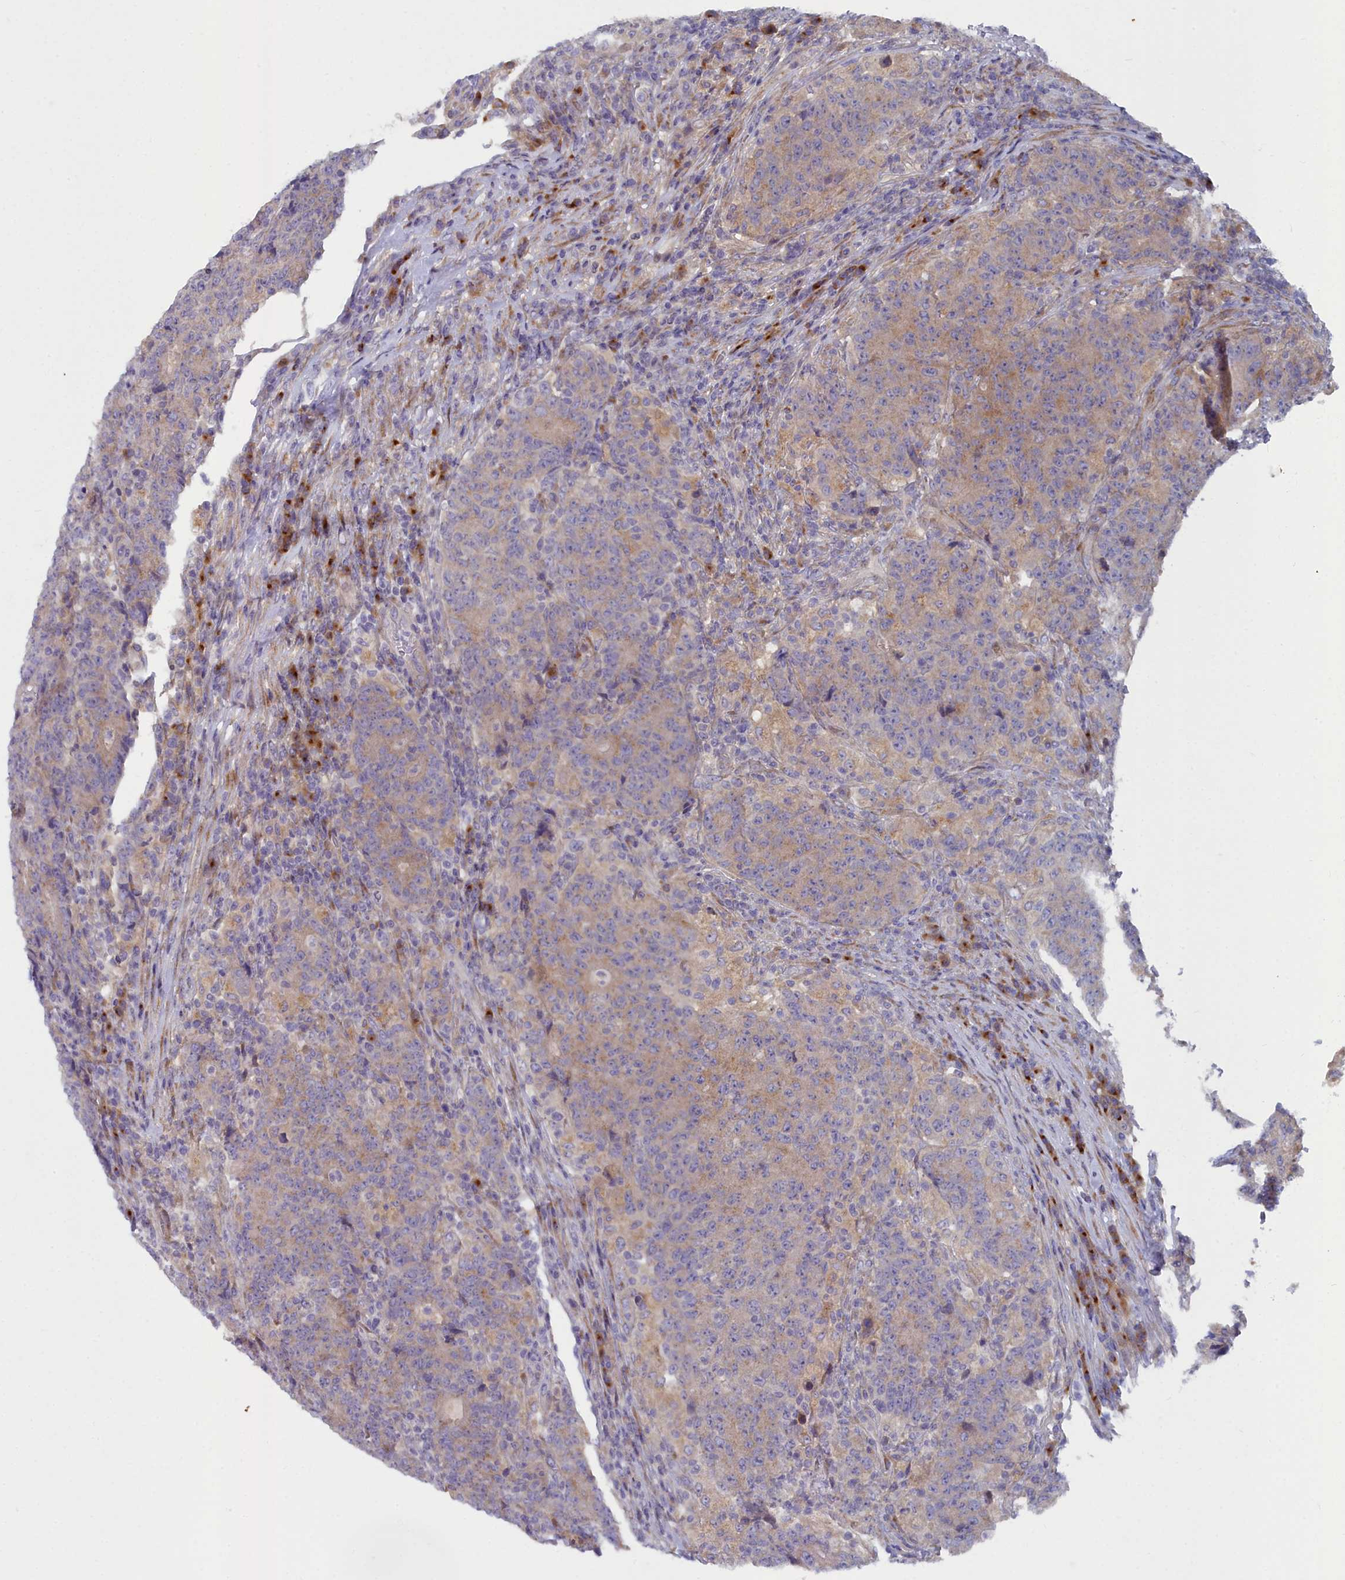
{"staining": {"intensity": "moderate", "quantity": "25%-75%", "location": "cytoplasmic/membranous"}, "tissue": "colorectal cancer", "cell_type": "Tumor cells", "image_type": "cancer", "snomed": [{"axis": "morphology", "description": "Adenocarcinoma, NOS"}, {"axis": "topography", "description": "Colon"}], "caption": "Immunohistochemistry (IHC) histopathology image of adenocarcinoma (colorectal) stained for a protein (brown), which demonstrates medium levels of moderate cytoplasmic/membranous expression in about 25%-75% of tumor cells.", "gene": "B9D2", "patient": {"sex": "female", "age": 75}}